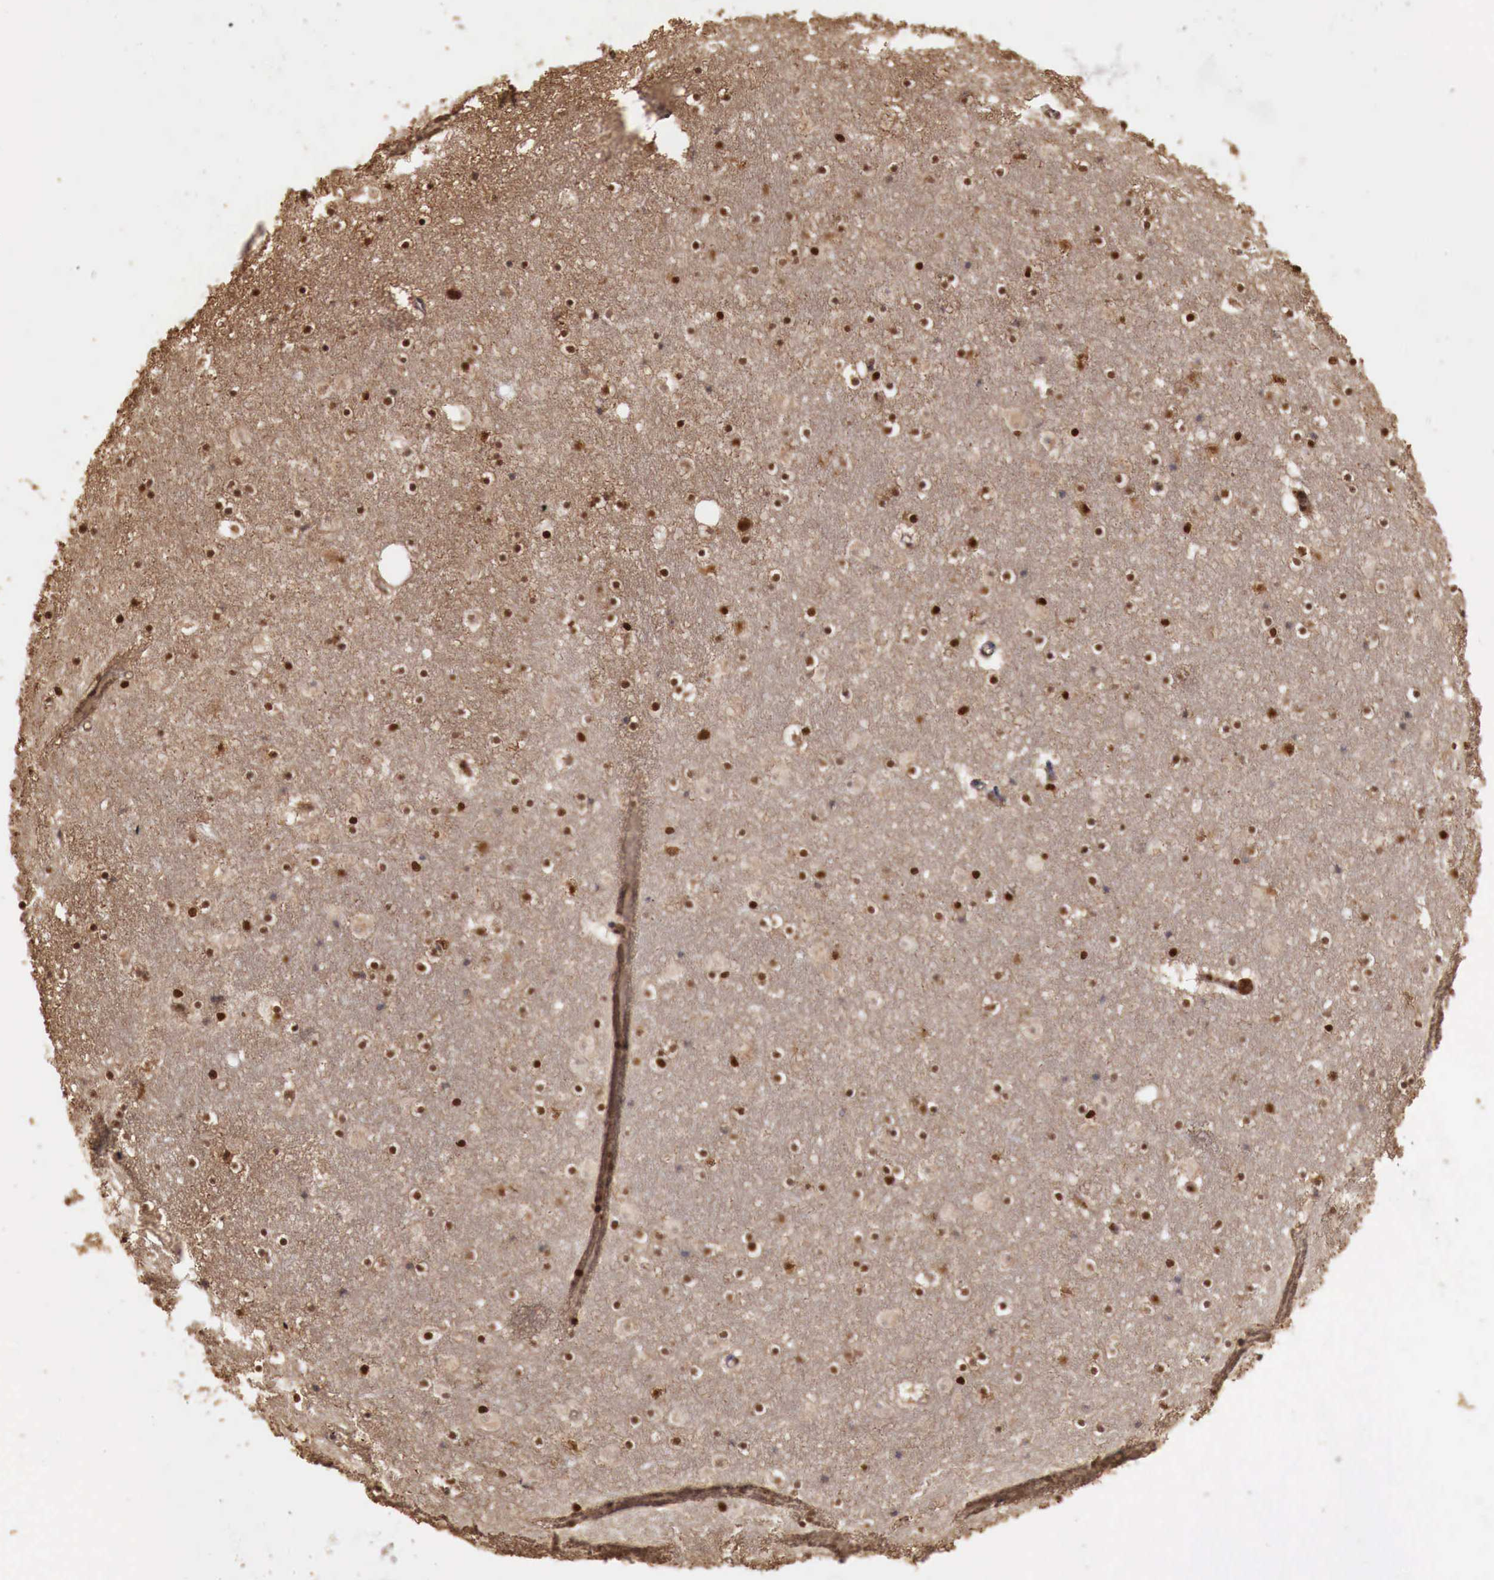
{"staining": {"intensity": "moderate", "quantity": "25%-75%", "location": "nuclear"}, "tissue": "caudate", "cell_type": "Glial cells", "image_type": "normal", "snomed": [{"axis": "morphology", "description": "Normal tissue, NOS"}, {"axis": "topography", "description": "Lateral ventricle wall"}], "caption": "The immunohistochemical stain labels moderate nuclear positivity in glial cells of benign caudate.", "gene": "KHDRBS2", "patient": {"sex": "male", "age": 45}}